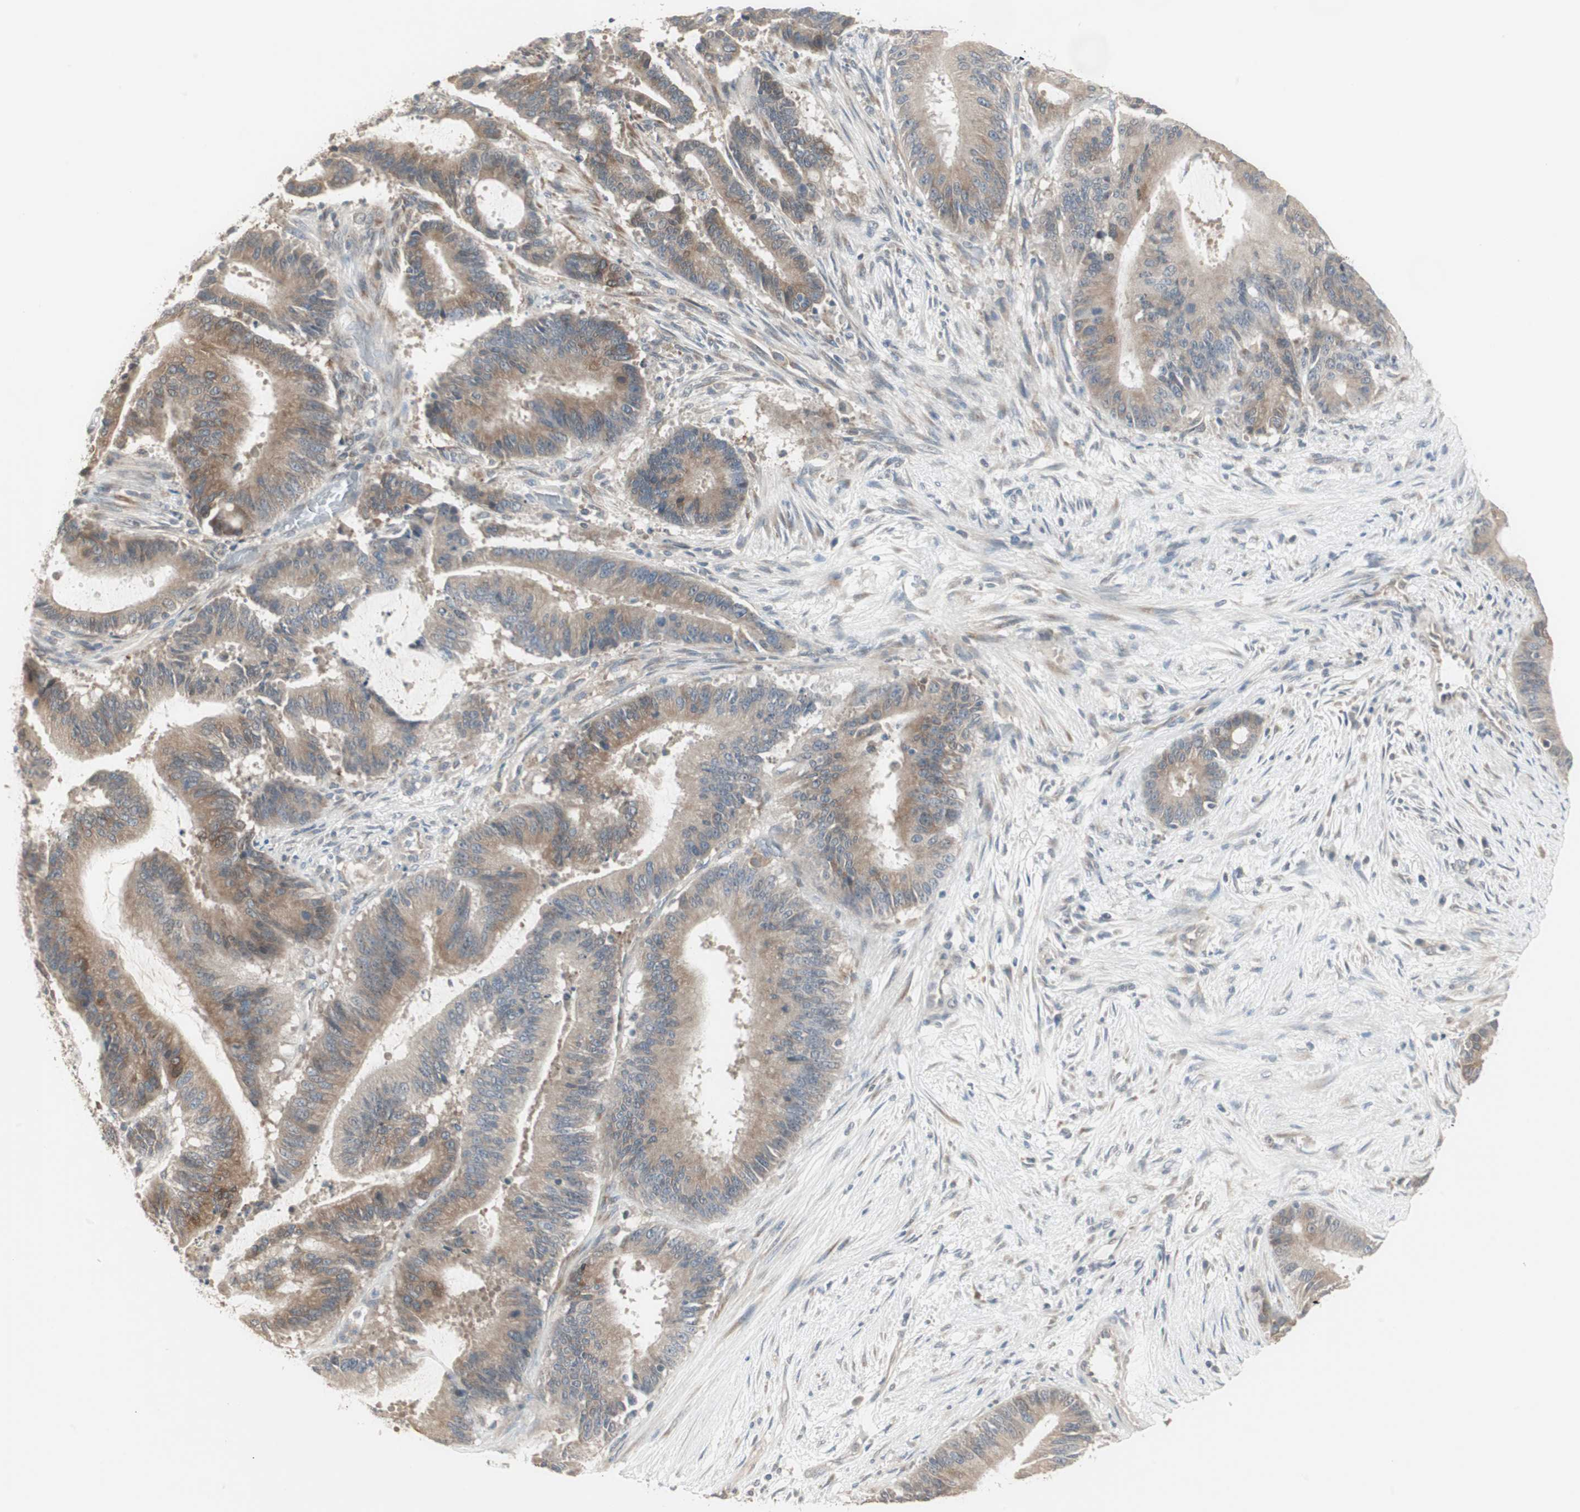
{"staining": {"intensity": "moderate", "quantity": ">75%", "location": "cytoplasmic/membranous"}, "tissue": "liver cancer", "cell_type": "Tumor cells", "image_type": "cancer", "snomed": [{"axis": "morphology", "description": "Cholangiocarcinoma"}, {"axis": "topography", "description": "Liver"}], "caption": "This is a micrograph of immunohistochemistry (IHC) staining of liver cancer, which shows moderate staining in the cytoplasmic/membranous of tumor cells.", "gene": "ZFP36", "patient": {"sex": "female", "age": 73}}